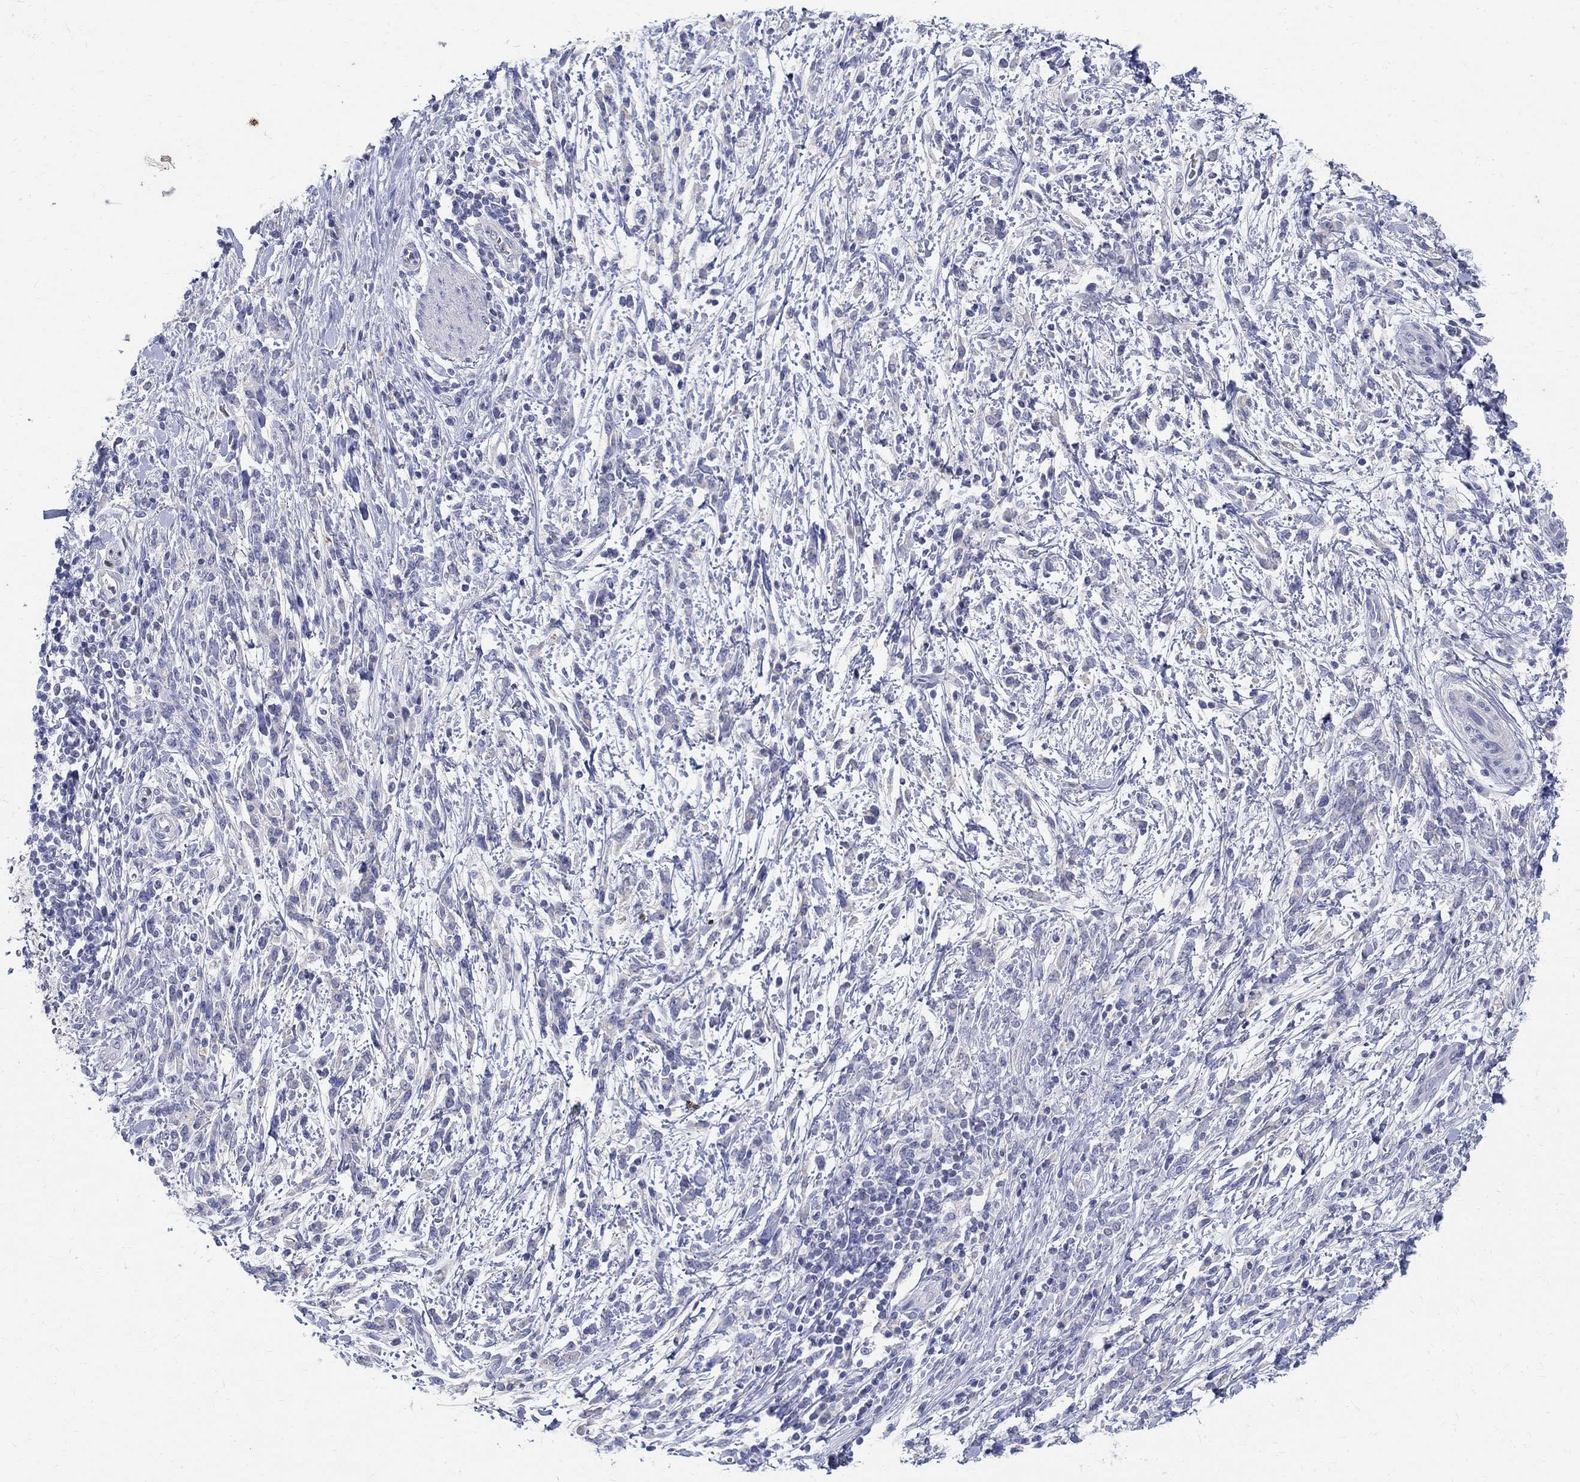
{"staining": {"intensity": "negative", "quantity": "none", "location": "none"}, "tissue": "stomach cancer", "cell_type": "Tumor cells", "image_type": "cancer", "snomed": [{"axis": "morphology", "description": "Adenocarcinoma, NOS"}, {"axis": "topography", "description": "Stomach"}], "caption": "This is an immunohistochemistry image of human stomach cancer. There is no positivity in tumor cells.", "gene": "SOX2", "patient": {"sex": "female", "age": 57}}